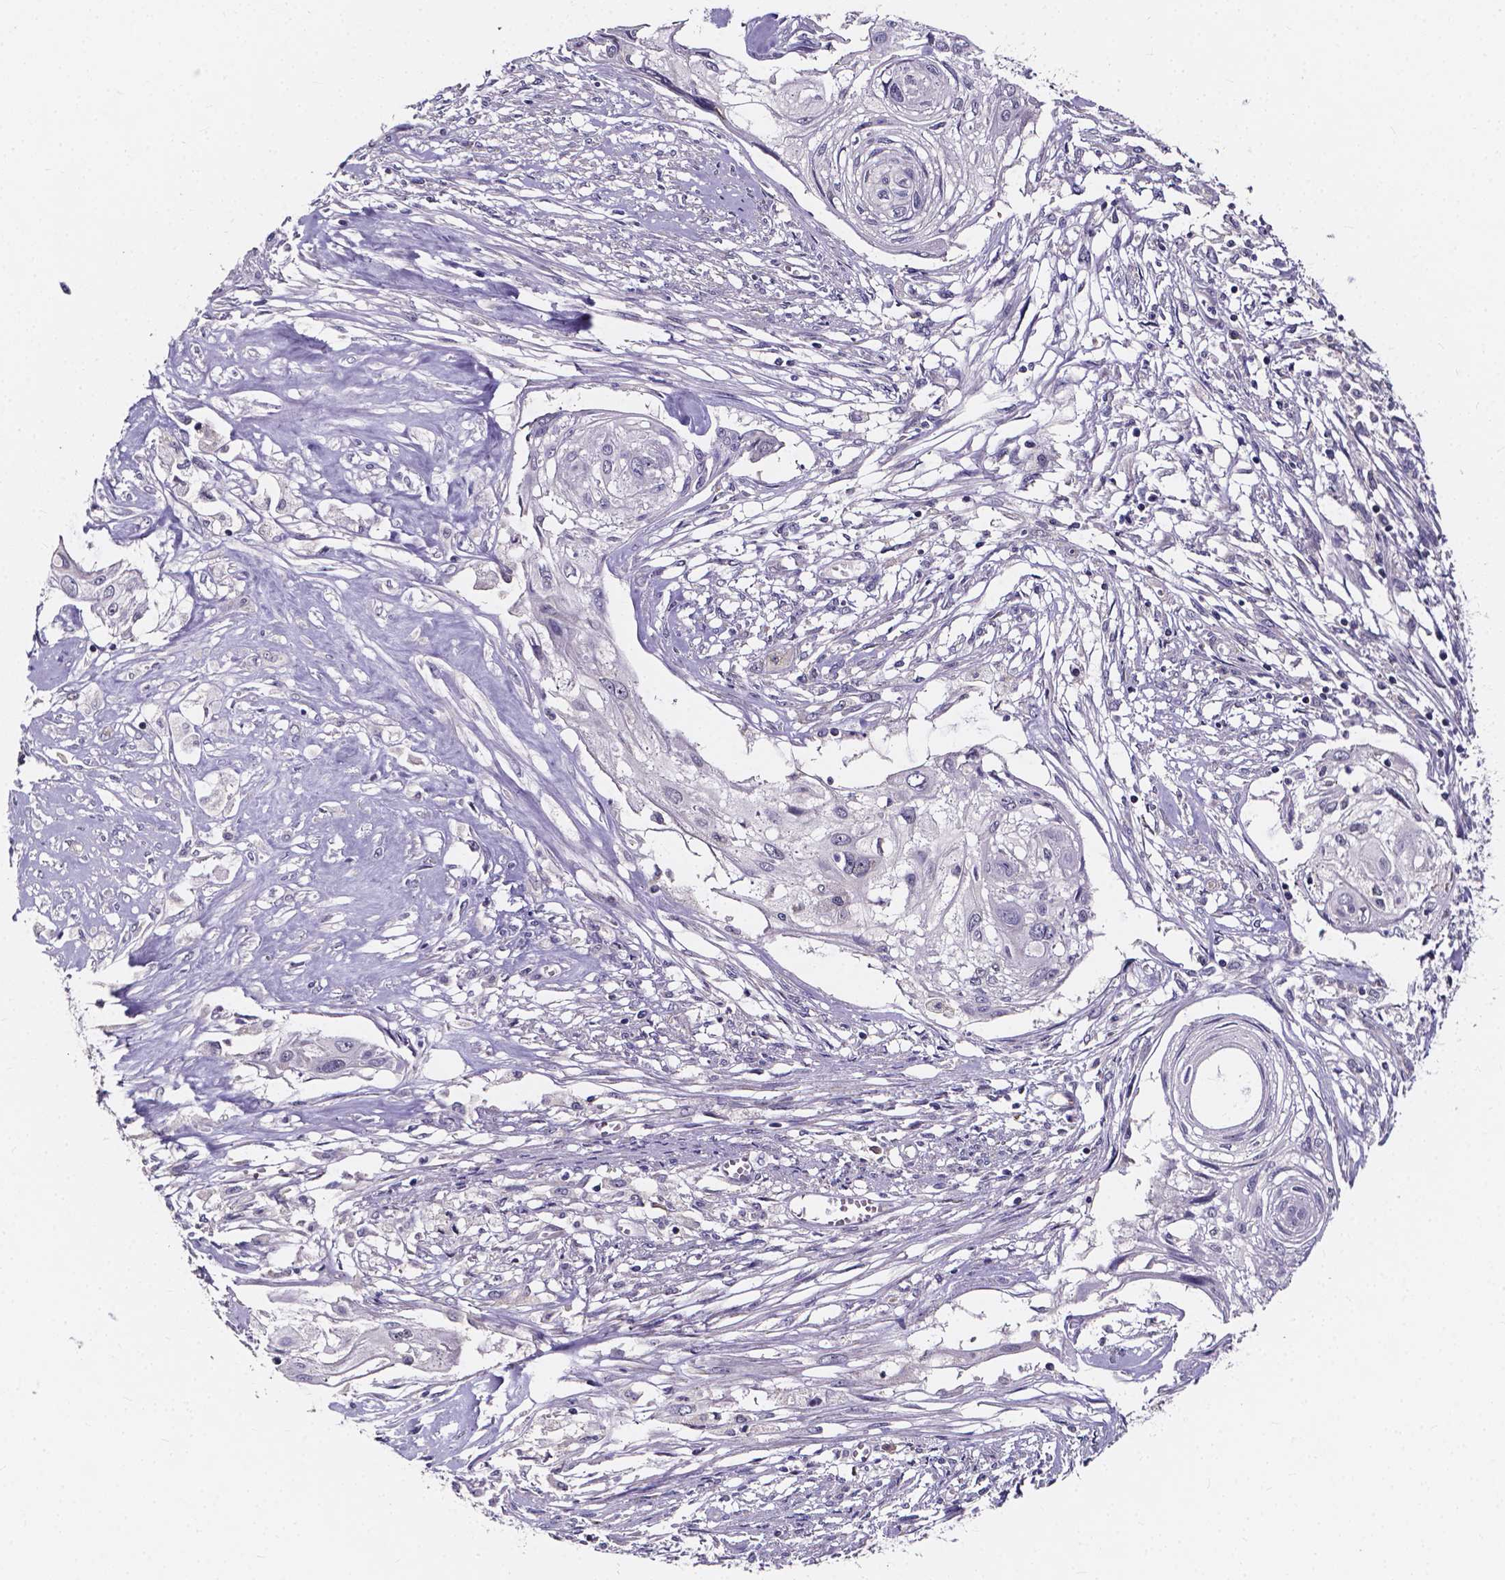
{"staining": {"intensity": "negative", "quantity": "none", "location": "none"}, "tissue": "cervical cancer", "cell_type": "Tumor cells", "image_type": "cancer", "snomed": [{"axis": "morphology", "description": "Squamous cell carcinoma, NOS"}, {"axis": "topography", "description": "Cervix"}], "caption": "Photomicrograph shows no significant protein staining in tumor cells of cervical cancer (squamous cell carcinoma).", "gene": "SPOCD1", "patient": {"sex": "female", "age": 49}}